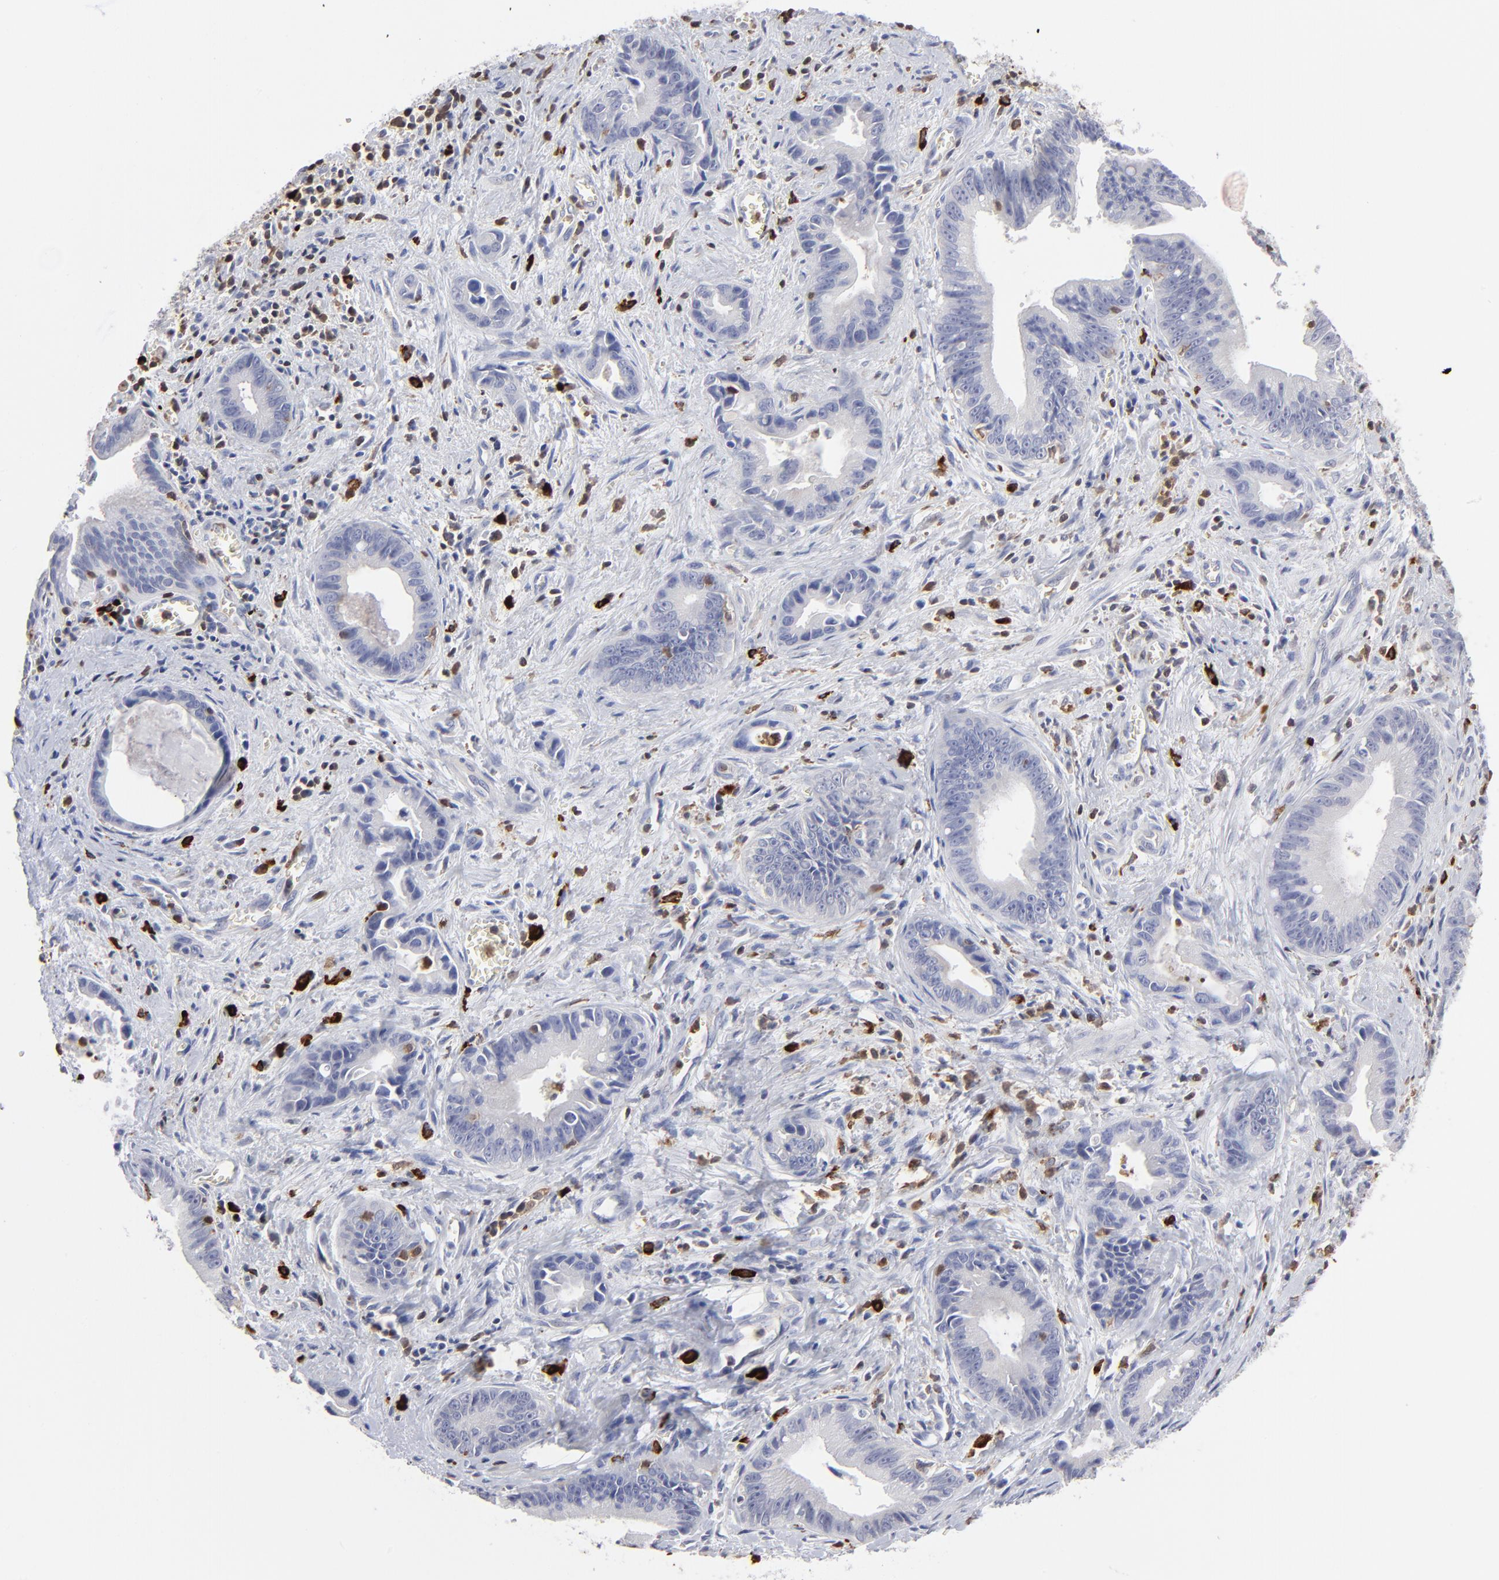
{"staining": {"intensity": "negative", "quantity": "none", "location": "none"}, "tissue": "liver cancer", "cell_type": "Tumor cells", "image_type": "cancer", "snomed": [{"axis": "morphology", "description": "Cholangiocarcinoma"}, {"axis": "topography", "description": "Liver"}], "caption": "This is an immunohistochemistry (IHC) image of liver cholangiocarcinoma. There is no positivity in tumor cells.", "gene": "TBXT", "patient": {"sex": "female", "age": 55}}